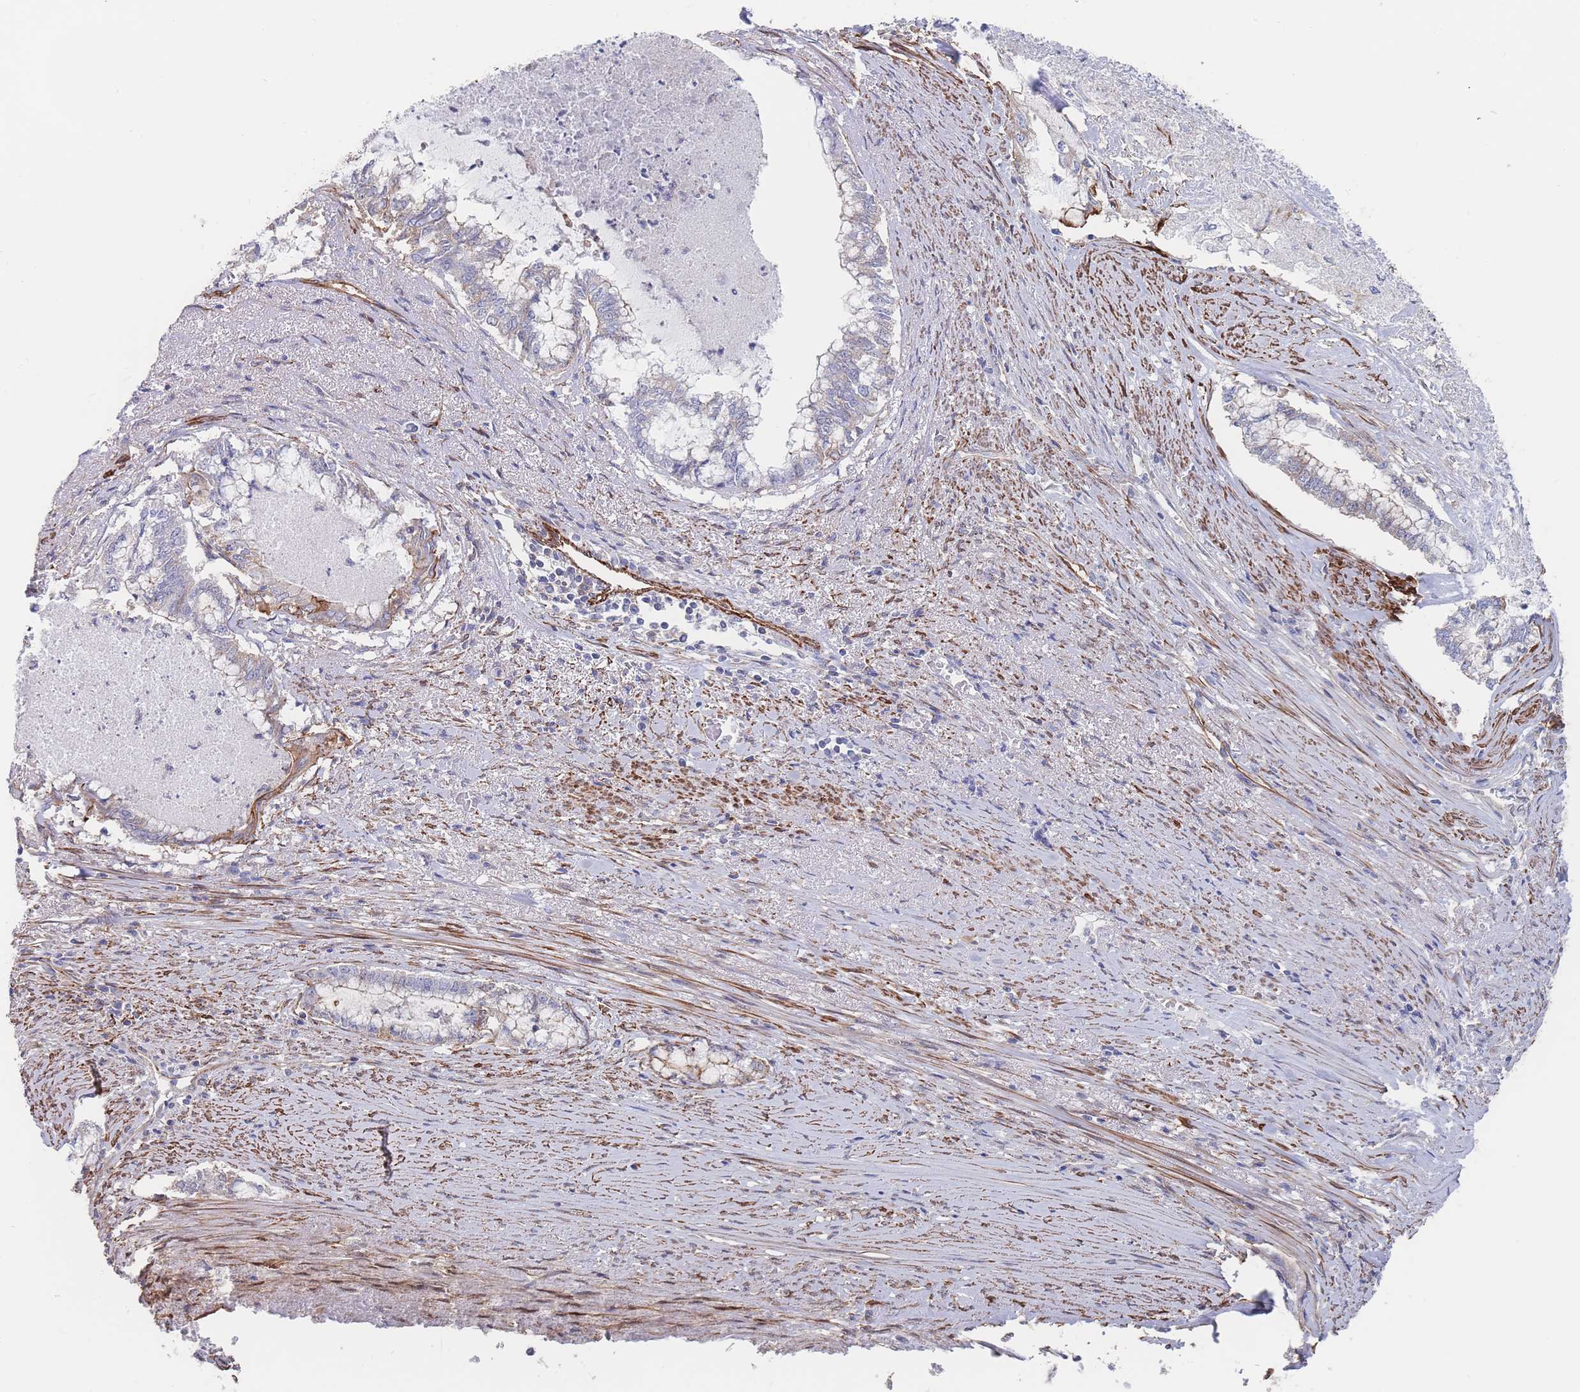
{"staining": {"intensity": "strong", "quantity": "<25%", "location": "cytoplasmic/membranous,nuclear"}, "tissue": "endometrial cancer", "cell_type": "Tumor cells", "image_type": "cancer", "snomed": [{"axis": "morphology", "description": "Adenocarcinoma, NOS"}, {"axis": "topography", "description": "Endometrium"}], "caption": "DAB immunohistochemical staining of human adenocarcinoma (endometrial) reveals strong cytoplasmic/membranous and nuclear protein positivity in about <25% of tumor cells.", "gene": "G6PC1", "patient": {"sex": "female", "age": 79}}